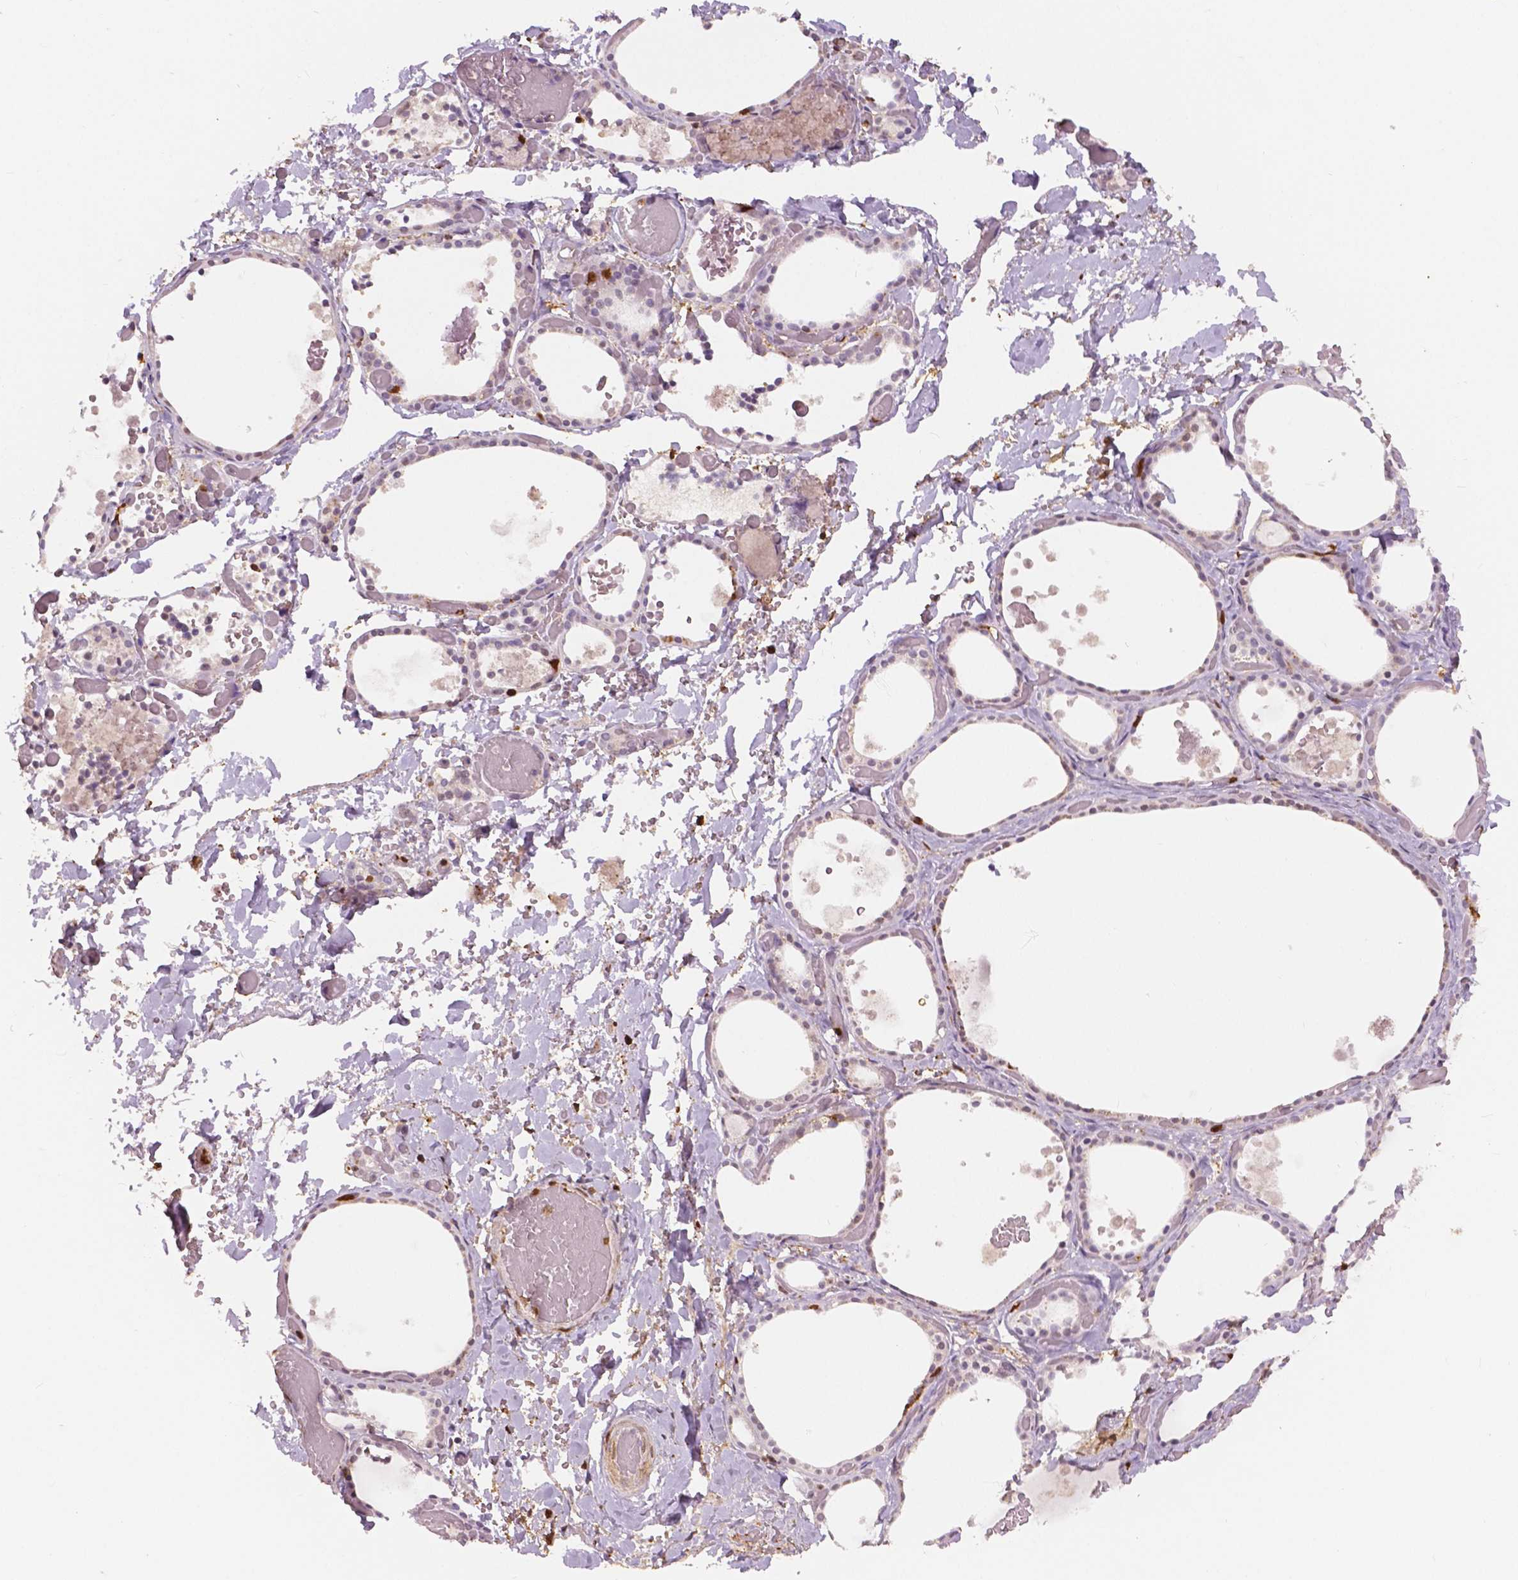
{"staining": {"intensity": "negative", "quantity": "none", "location": "none"}, "tissue": "thyroid gland", "cell_type": "Glandular cells", "image_type": "normal", "snomed": [{"axis": "morphology", "description": "Normal tissue, NOS"}, {"axis": "topography", "description": "Thyroid gland"}], "caption": "IHC photomicrograph of unremarkable thyroid gland stained for a protein (brown), which reveals no positivity in glandular cells. The staining was performed using DAB to visualize the protein expression in brown, while the nuclei were stained in blue with hematoxylin (Magnification: 20x).", "gene": "S100A4", "patient": {"sex": "female", "age": 56}}